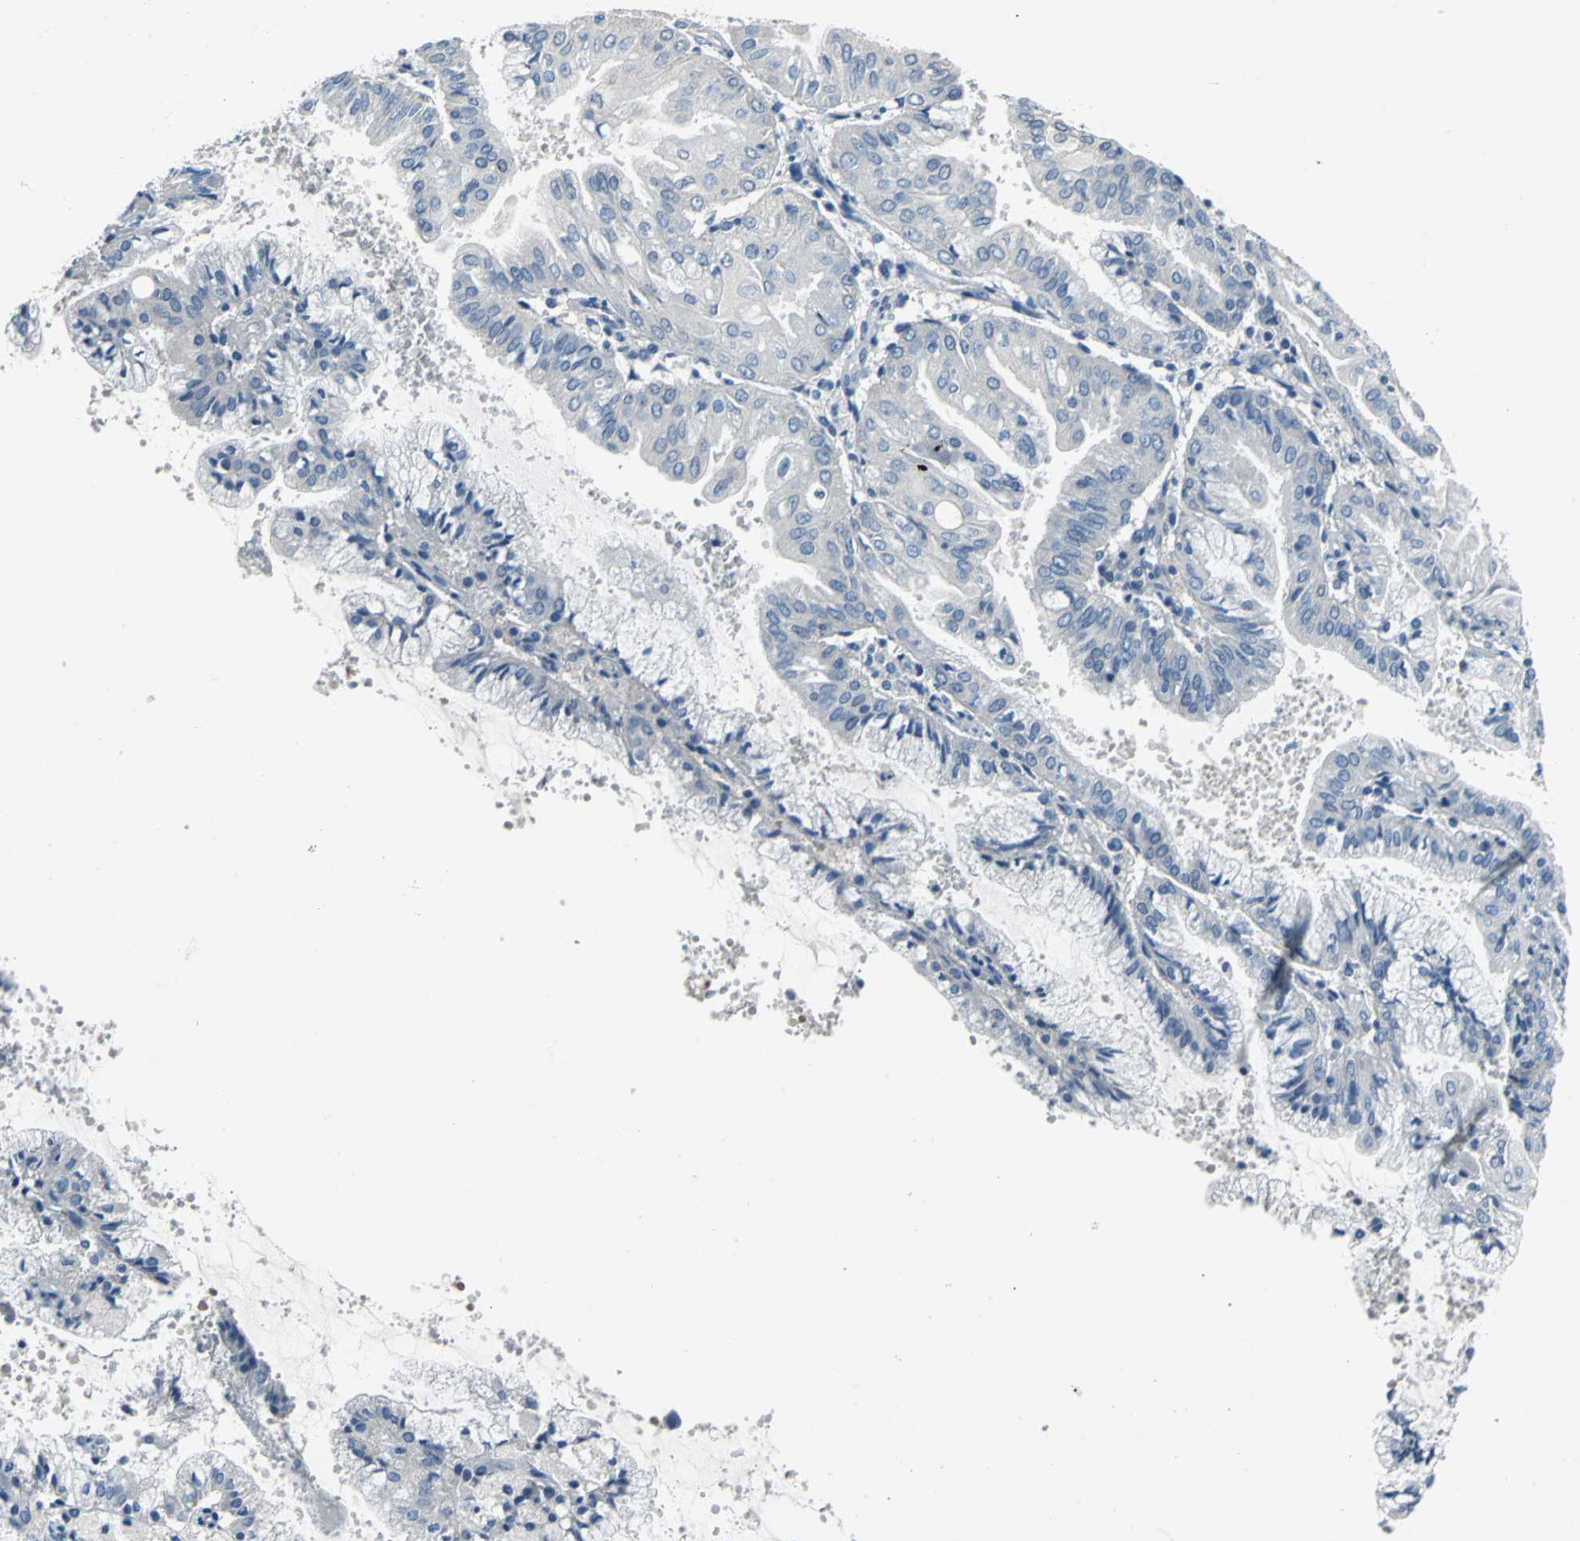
{"staining": {"intensity": "negative", "quantity": "none", "location": "none"}, "tissue": "endometrial cancer", "cell_type": "Tumor cells", "image_type": "cancer", "snomed": [{"axis": "morphology", "description": "Adenocarcinoma, NOS"}, {"axis": "topography", "description": "Endometrium"}], "caption": "Immunohistochemical staining of human endometrial cancer shows no significant staining in tumor cells.", "gene": "ZNF415", "patient": {"sex": "female", "age": 63}}